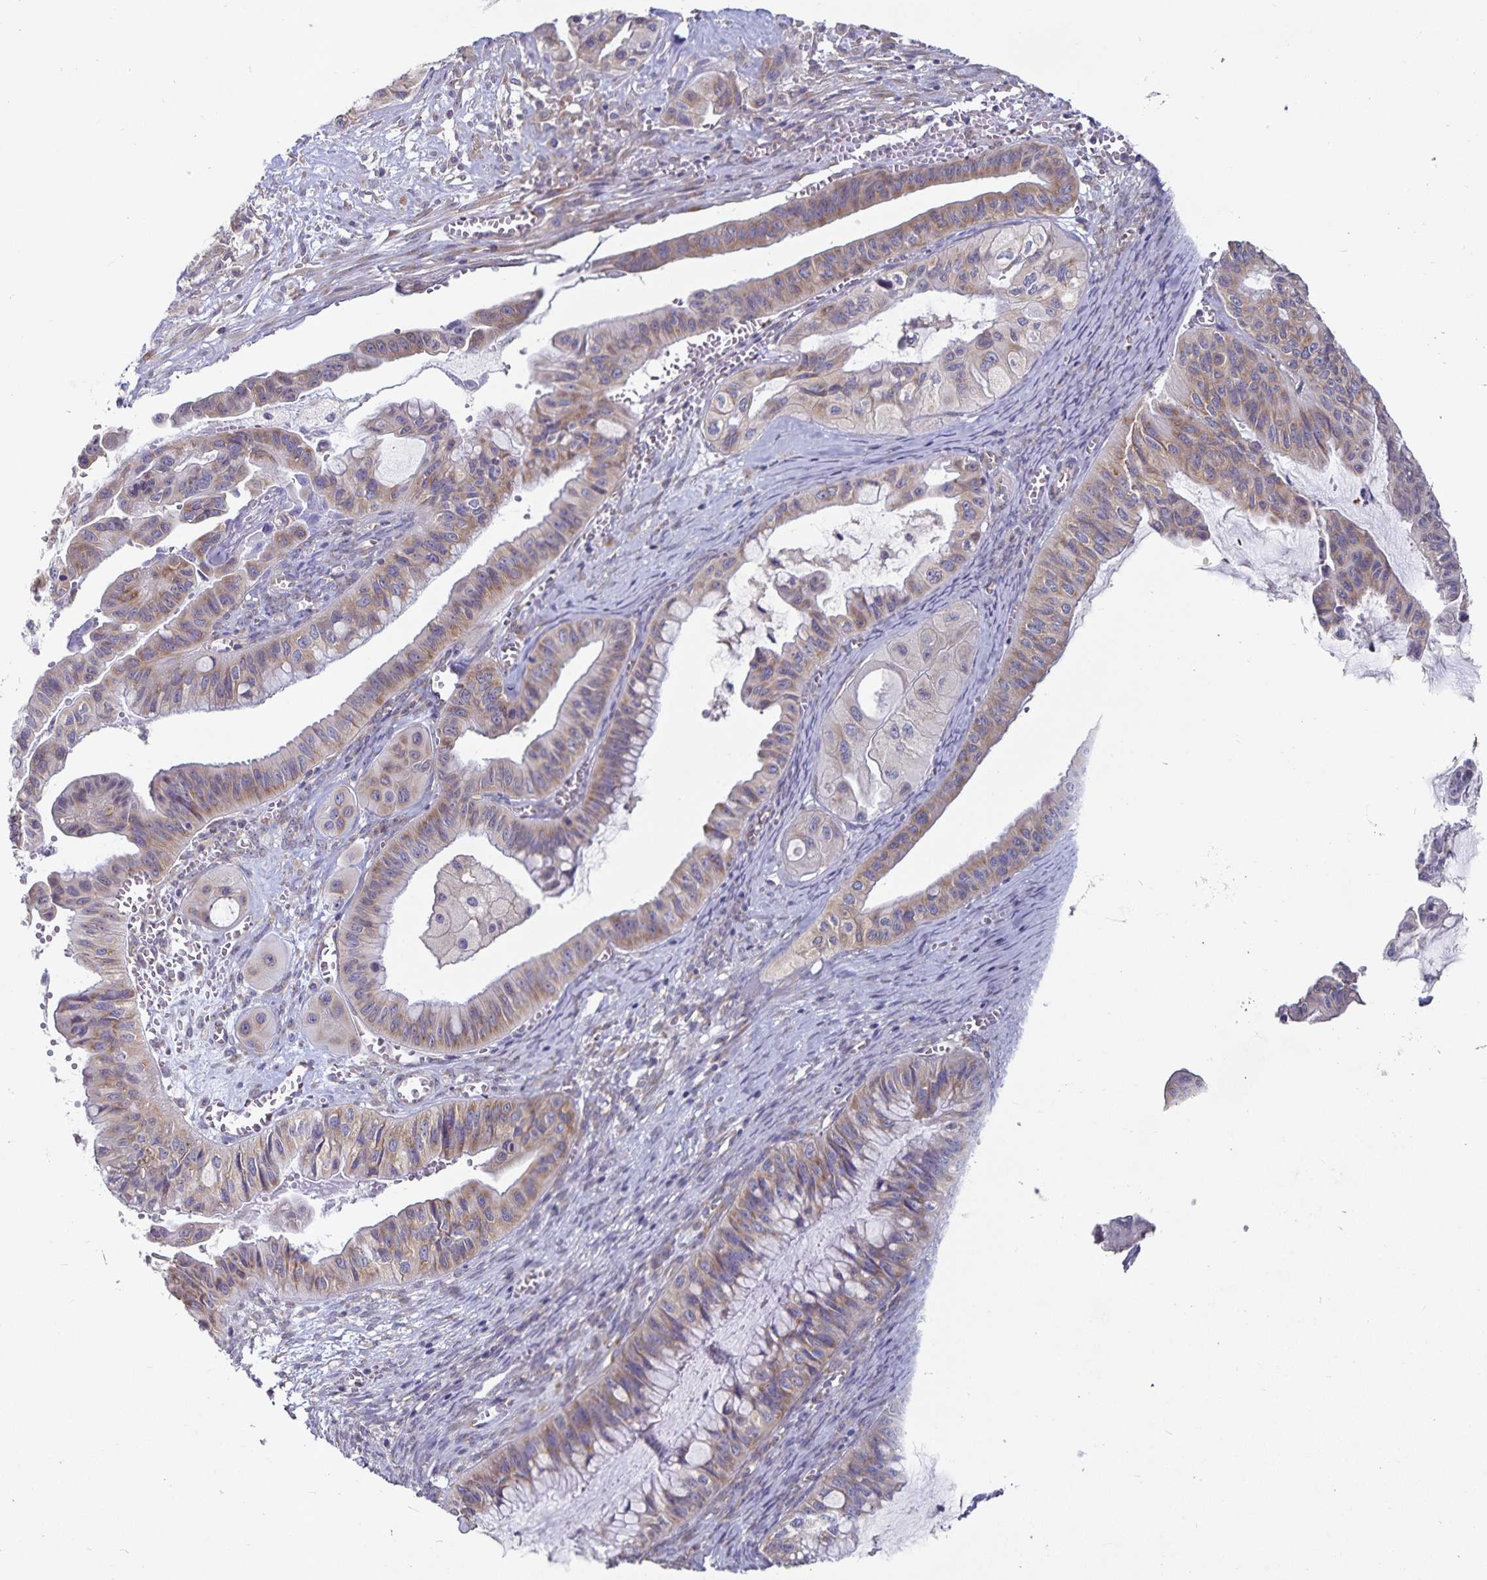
{"staining": {"intensity": "moderate", "quantity": ">75%", "location": "cytoplasmic/membranous"}, "tissue": "ovarian cancer", "cell_type": "Tumor cells", "image_type": "cancer", "snomed": [{"axis": "morphology", "description": "Cystadenocarcinoma, mucinous, NOS"}, {"axis": "topography", "description": "Ovary"}], "caption": "Immunohistochemistry of human ovarian mucinous cystadenocarcinoma demonstrates medium levels of moderate cytoplasmic/membranous expression in about >75% of tumor cells.", "gene": "FAM120A", "patient": {"sex": "female", "age": 72}}